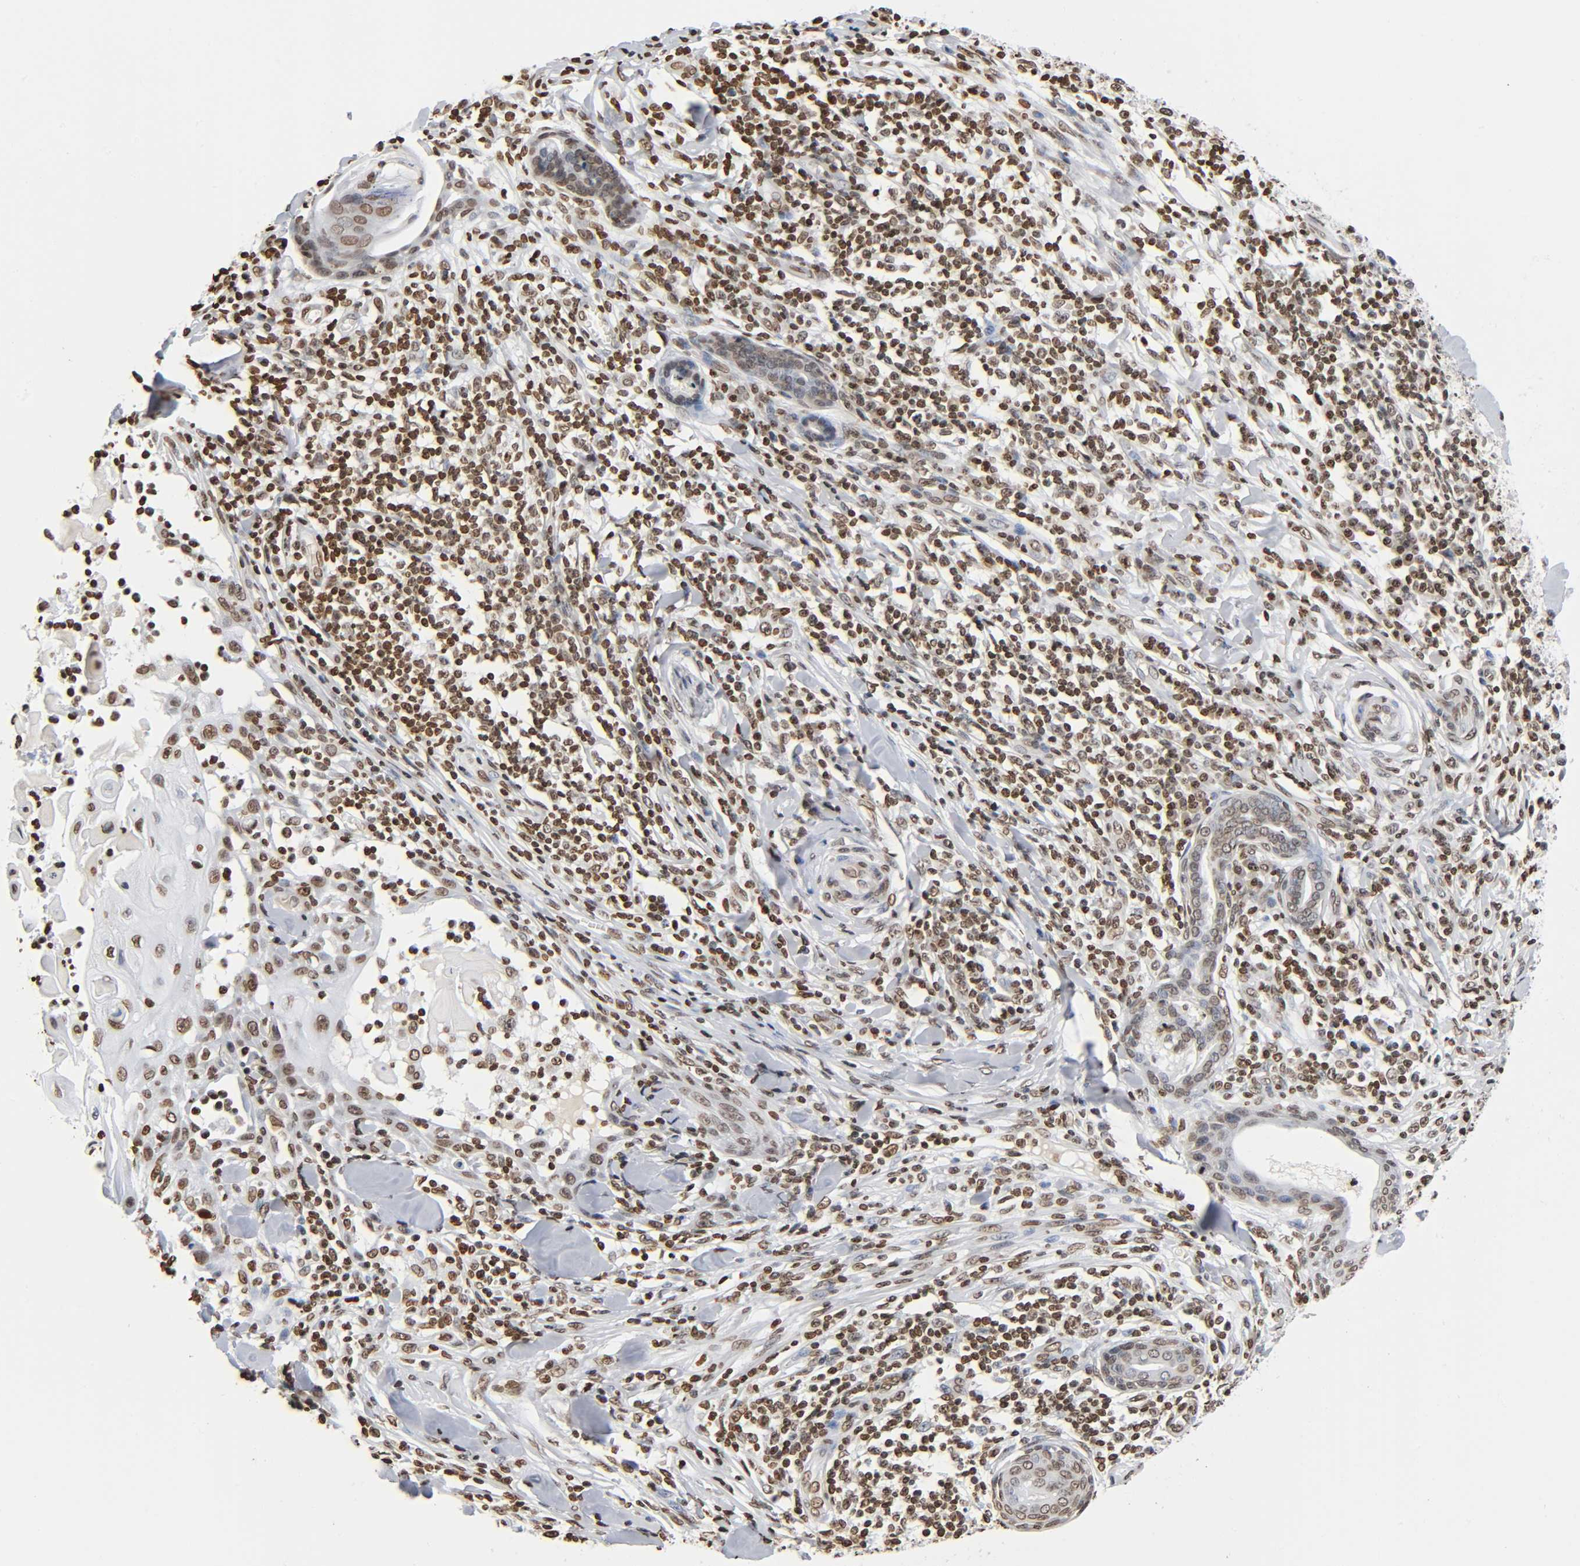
{"staining": {"intensity": "moderate", "quantity": ">75%", "location": "nuclear"}, "tissue": "skin cancer", "cell_type": "Tumor cells", "image_type": "cancer", "snomed": [{"axis": "morphology", "description": "Squamous cell carcinoma, NOS"}, {"axis": "topography", "description": "Skin"}], "caption": "This micrograph exhibits IHC staining of human squamous cell carcinoma (skin), with medium moderate nuclear positivity in approximately >75% of tumor cells.", "gene": "HOXA6", "patient": {"sex": "male", "age": 24}}